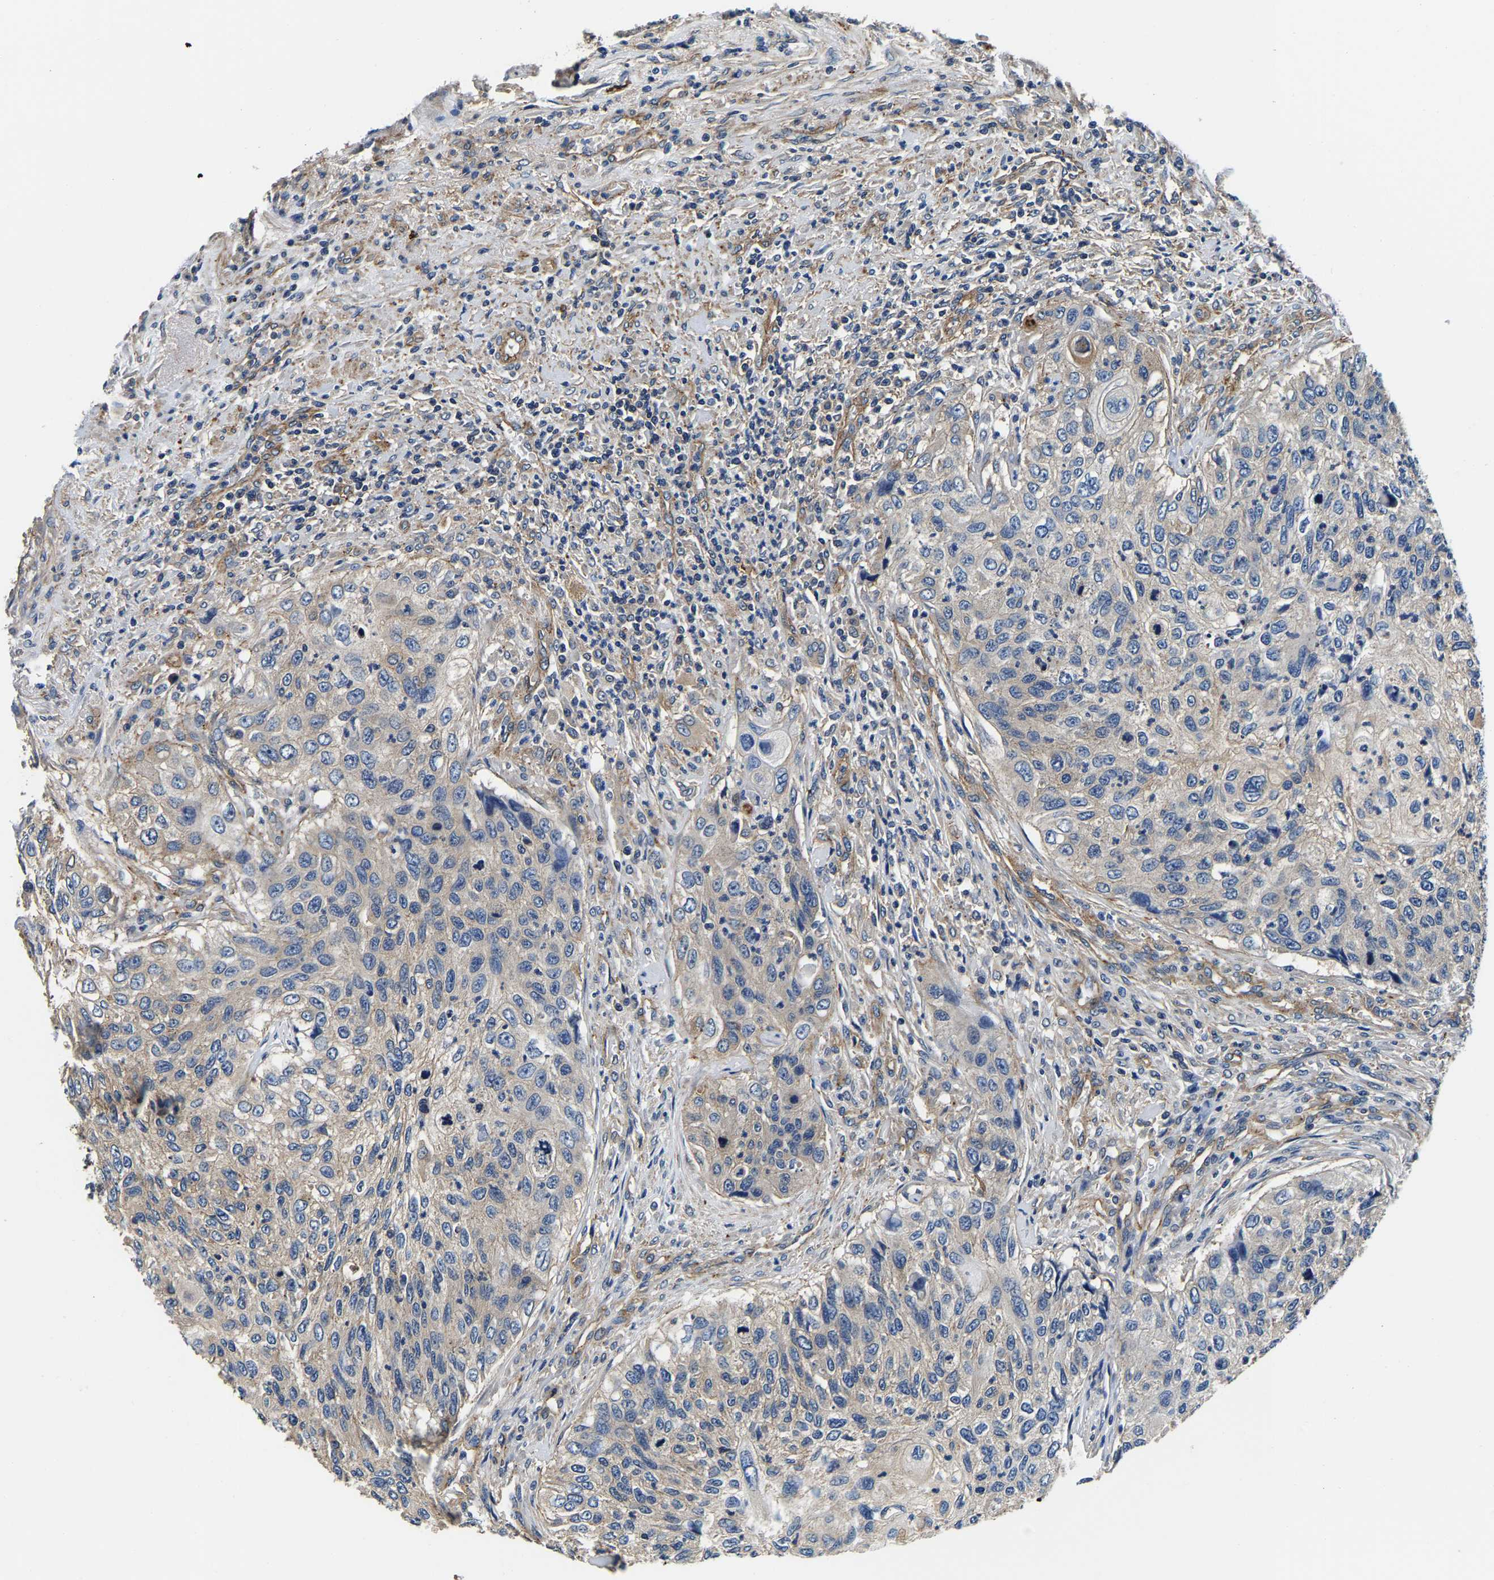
{"staining": {"intensity": "weak", "quantity": "<25%", "location": "cytoplasmic/membranous"}, "tissue": "urothelial cancer", "cell_type": "Tumor cells", "image_type": "cancer", "snomed": [{"axis": "morphology", "description": "Urothelial carcinoma, High grade"}, {"axis": "topography", "description": "Urinary bladder"}], "caption": "Protein analysis of urothelial cancer reveals no significant expression in tumor cells. (DAB immunohistochemistry (IHC) with hematoxylin counter stain).", "gene": "SH3GLB1", "patient": {"sex": "female", "age": 60}}